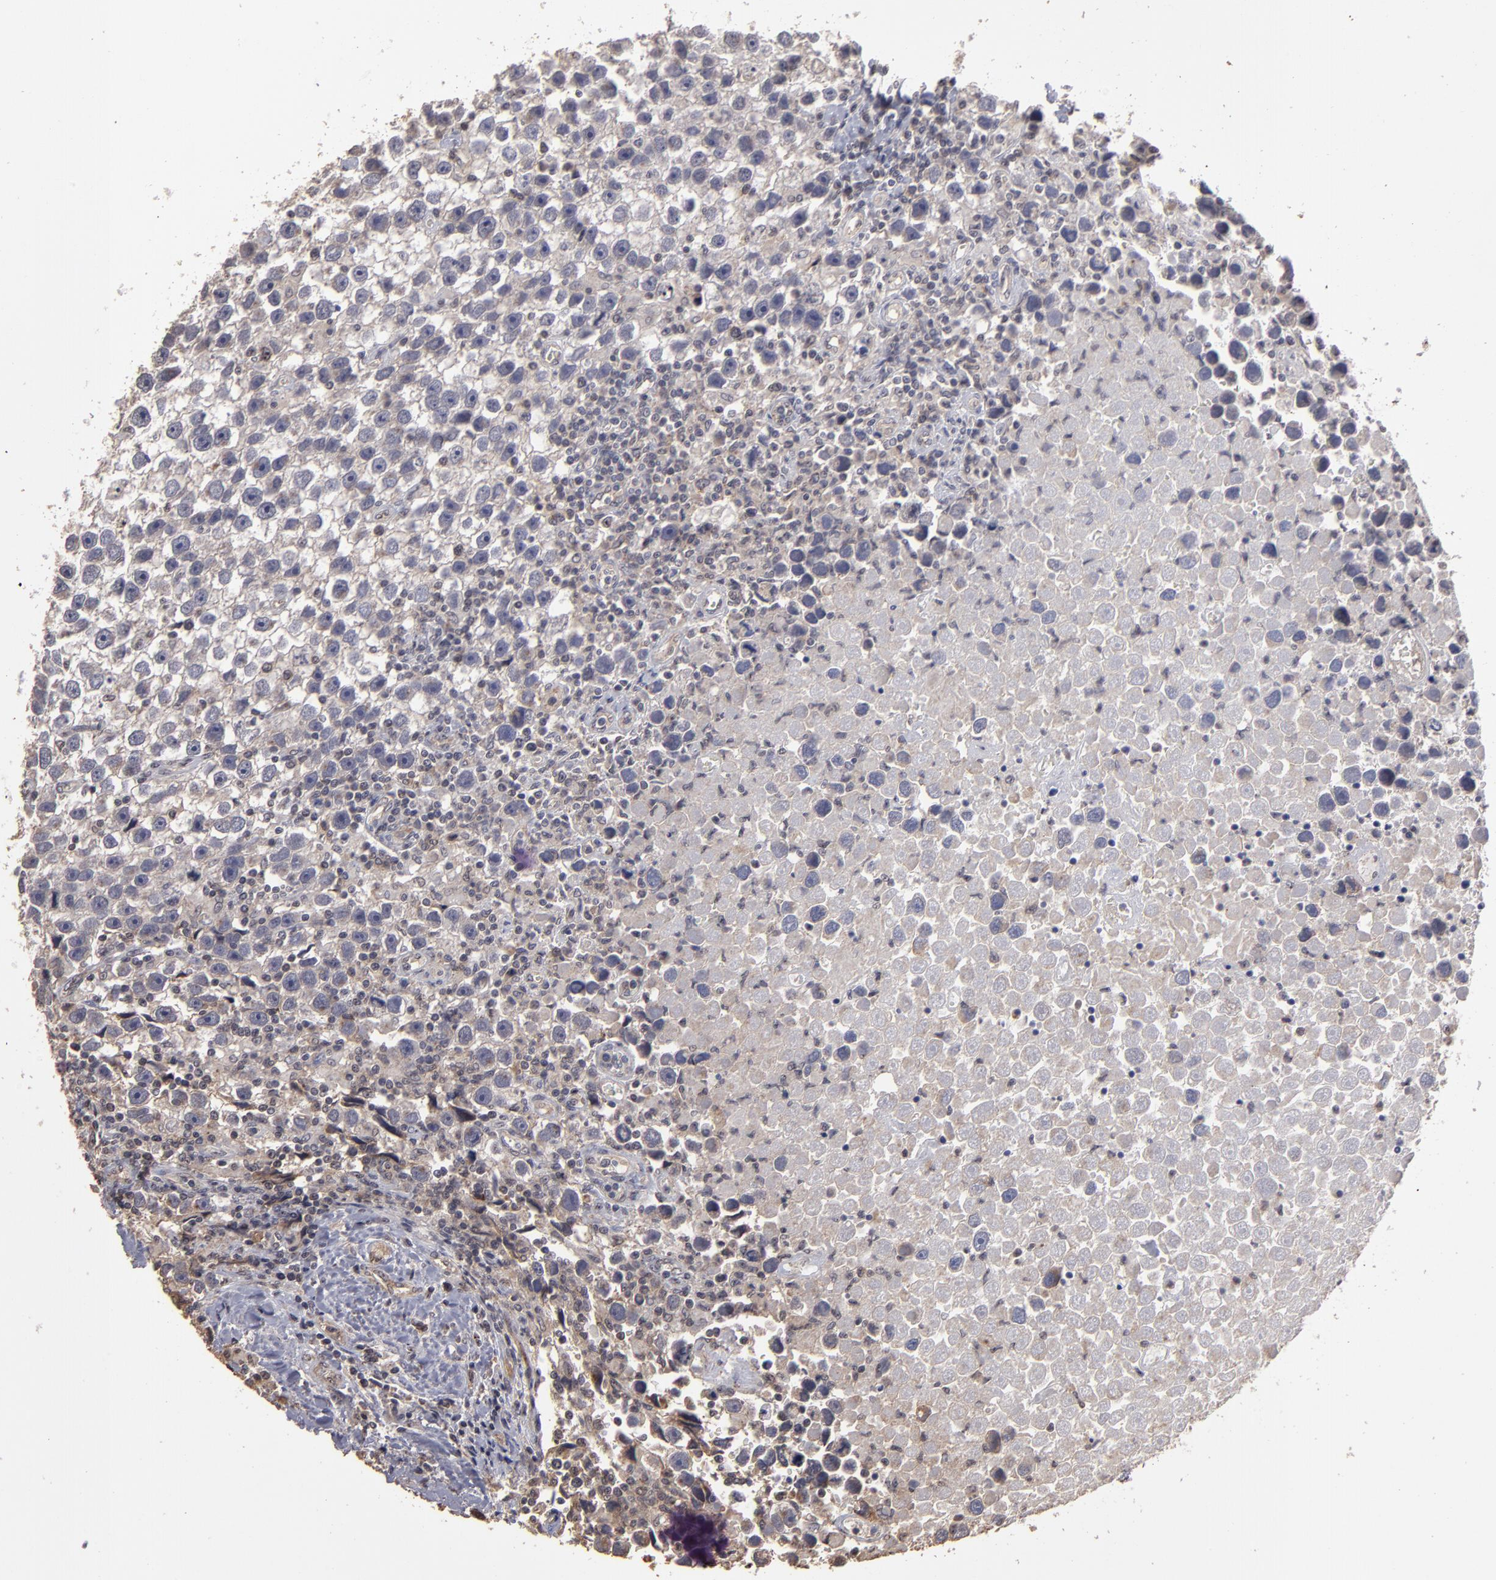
{"staining": {"intensity": "weak", "quantity": "<25%", "location": "cytoplasmic/membranous"}, "tissue": "testis cancer", "cell_type": "Tumor cells", "image_type": "cancer", "snomed": [{"axis": "morphology", "description": "Seminoma, NOS"}, {"axis": "topography", "description": "Testis"}], "caption": "Micrograph shows no protein expression in tumor cells of testis seminoma tissue.", "gene": "CD55", "patient": {"sex": "male", "age": 43}}